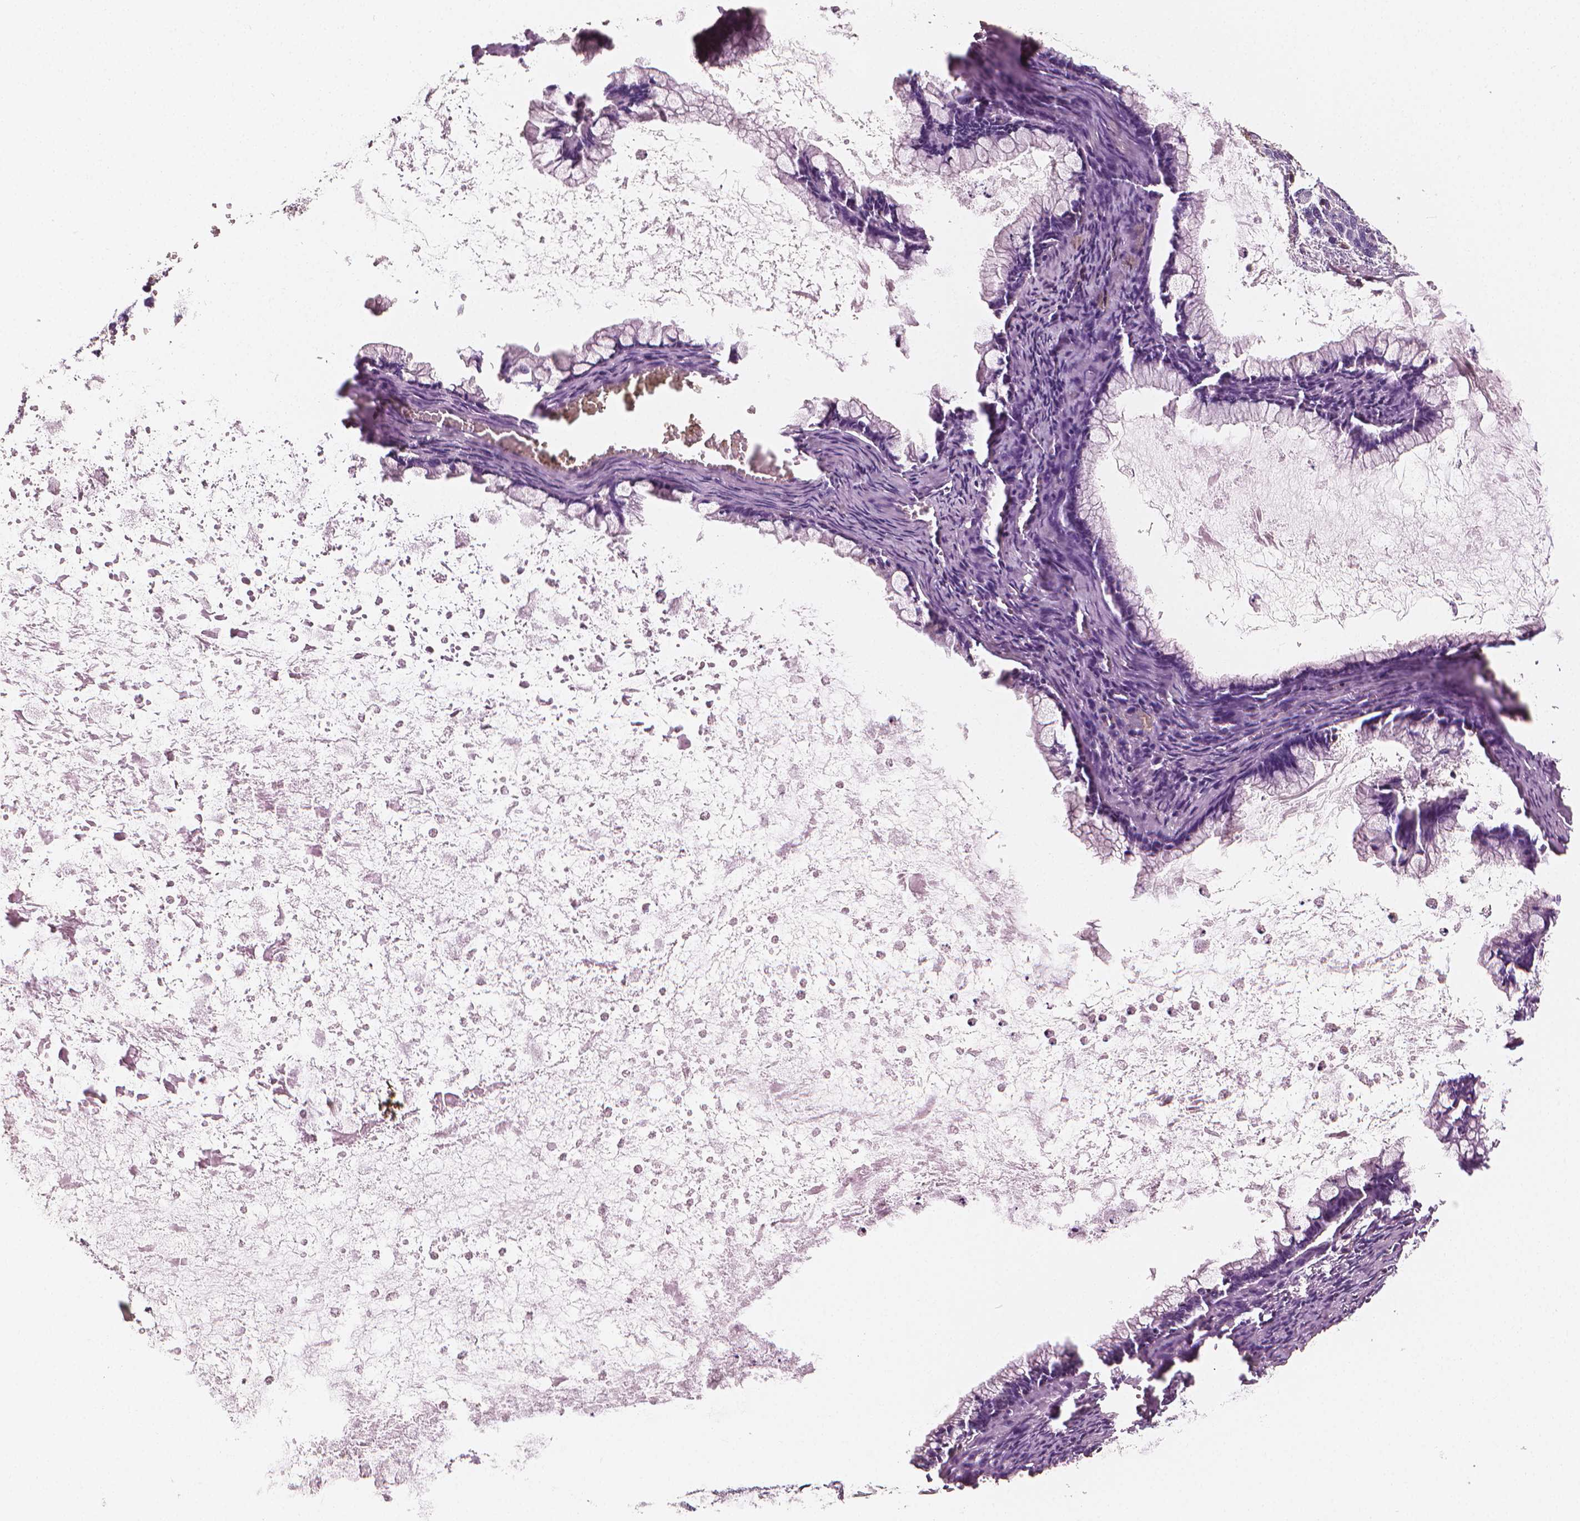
{"staining": {"intensity": "negative", "quantity": "none", "location": "none"}, "tissue": "ovarian cancer", "cell_type": "Tumor cells", "image_type": "cancer", "snomed": [{"axis": "morphology", "description": "Cystadenocarcinoma, mucinous, NOS"}, {"axis": "topography", "description": "Ovary"}], "caption": "The micrograph displays no significant staining in tumor cells of ovarian cancer.", "gene": "PTPRC", "patient": {"sex": "female", "age": 67}}